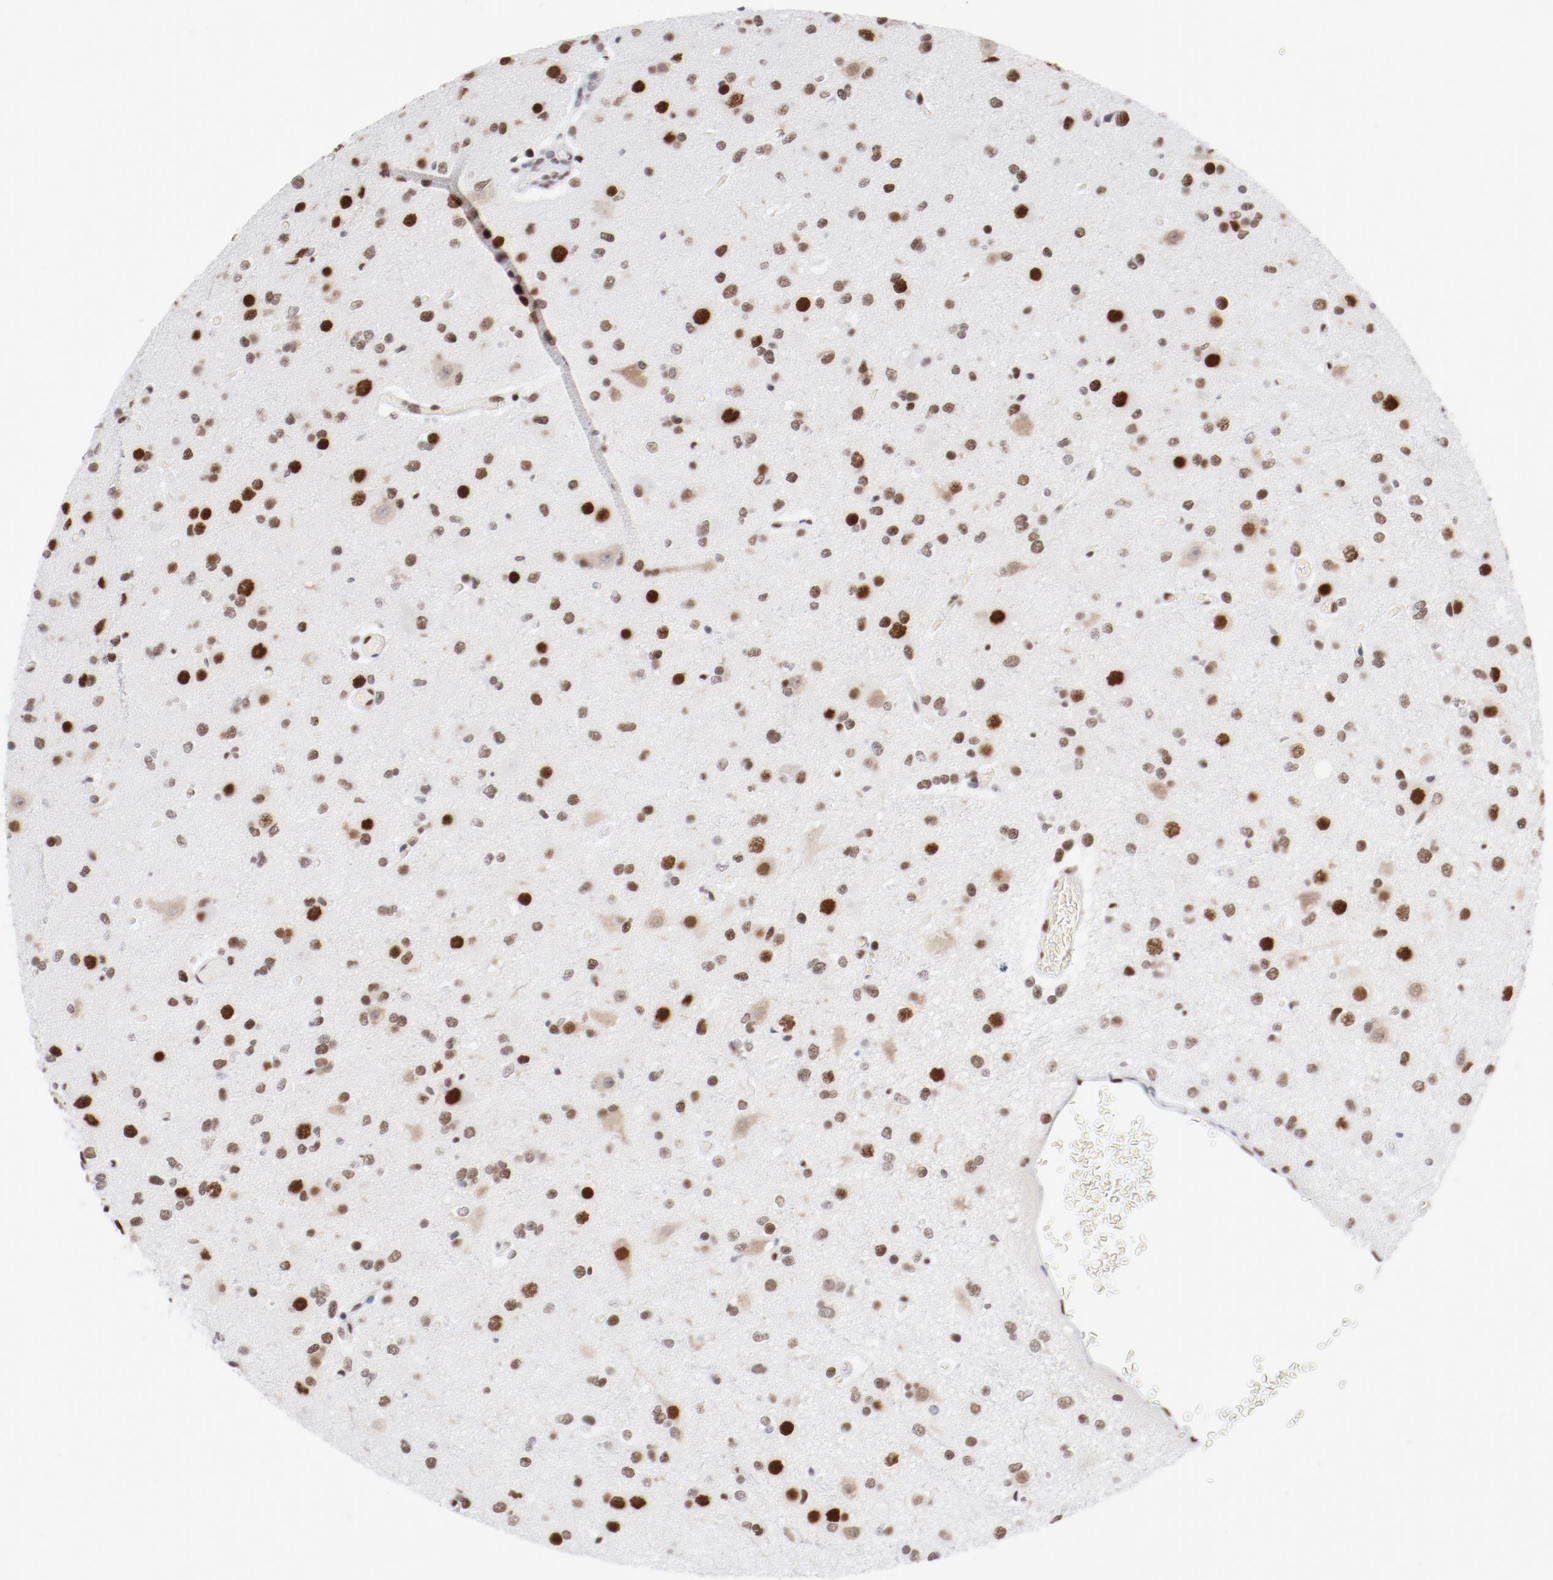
{"staining": {"intensity": "moderate", "quantity": ">75%", "location": "nuclear"}, "tissue": "glioma", "cell_type": "Tumor cells", "image_type": "cancer", "snomed": [{"axis": "morphology", "description": "Glioma, malignant, Low grade"}, {"axis": "topography", "description": "Brain"}], "caption": "This is an image of immunohistochemistry staining of glioma, which shows moderate staining in the nuclear of tumor cells.", "gene": "ATF2", "patient": {"sex": "male", "age": 42}}